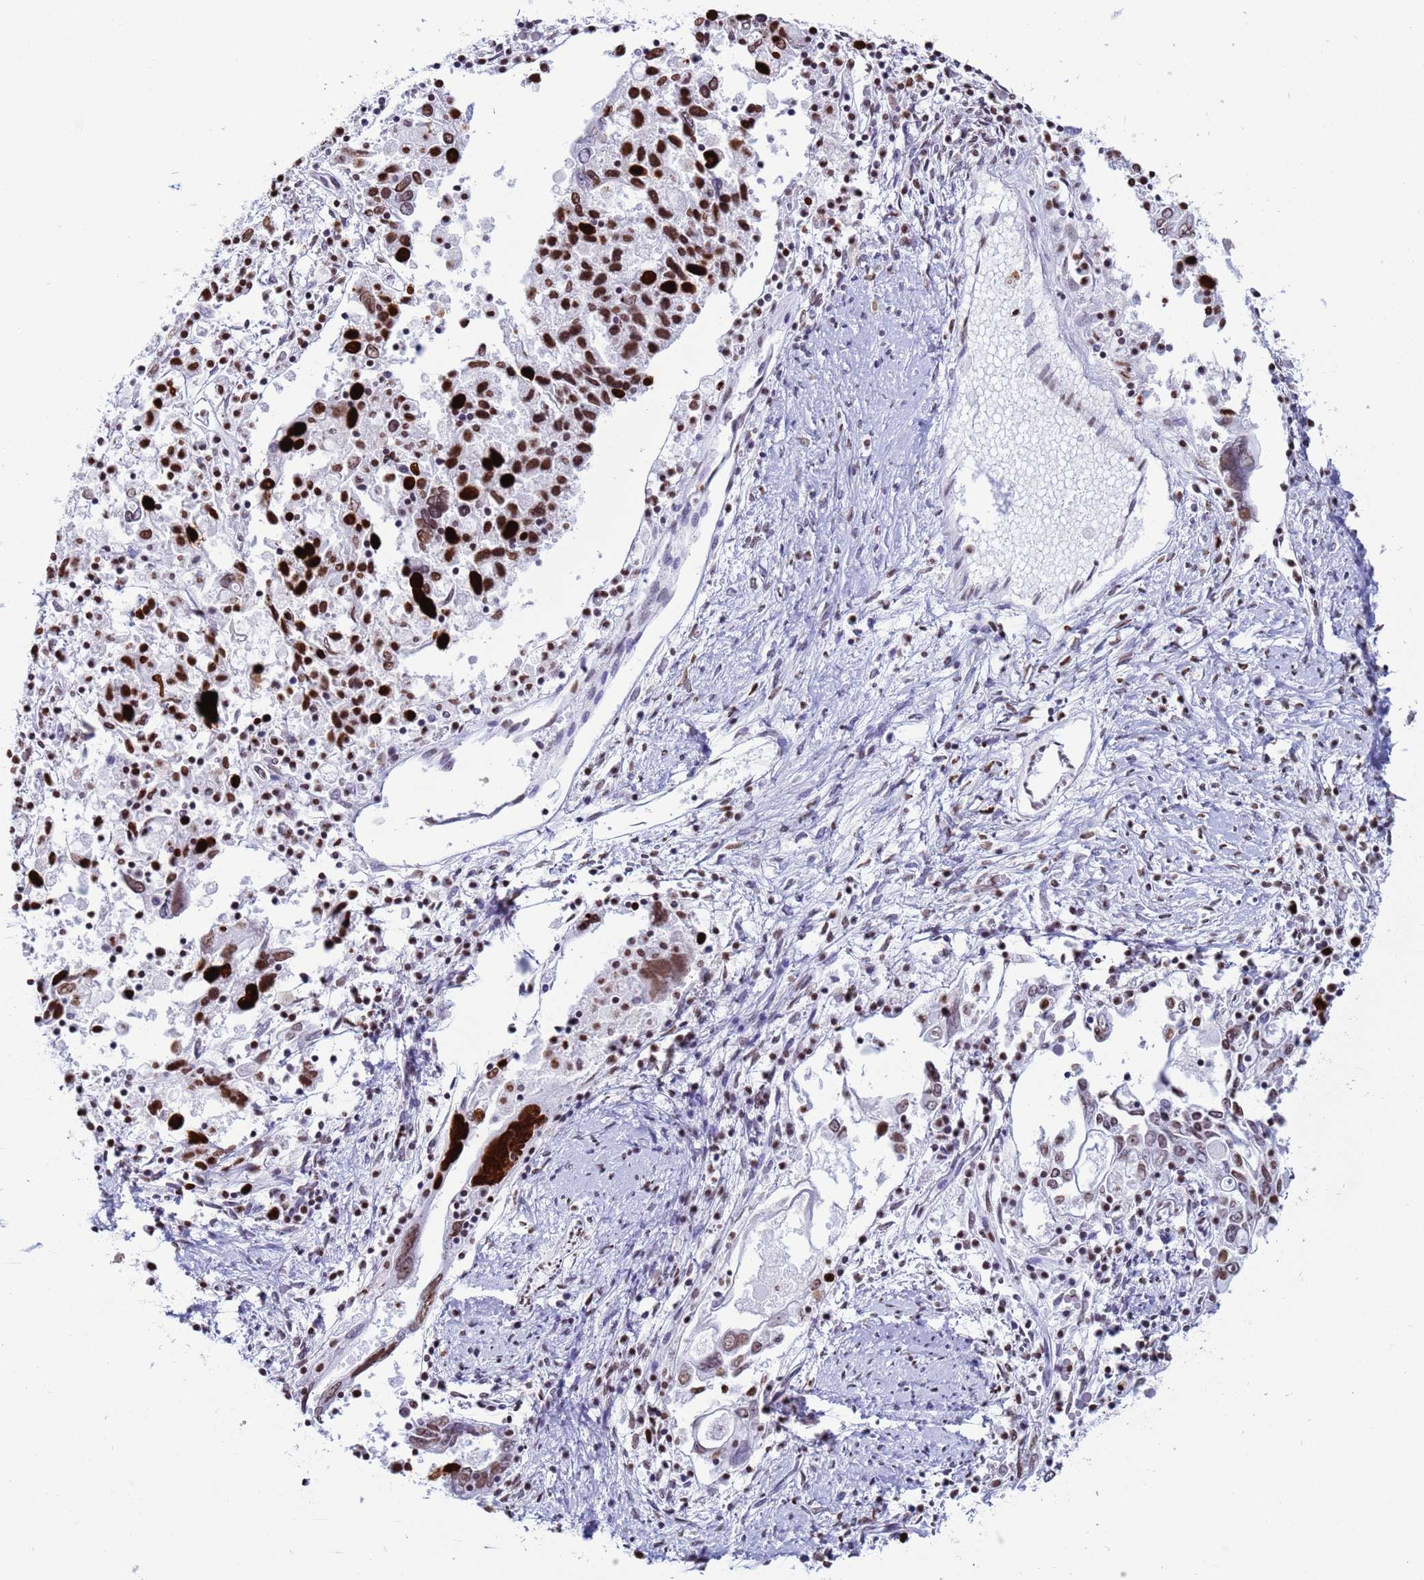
{"staining": {"intensity": "strong", "quantity": "25%-75%", "location": "nuclear"}, "tissue": "ovarian cancer", "cell_type": "Tumor cells", "image_type": "cancer", "snomed": [{"axis": "morphology", "description": "Carcinoma, endometroid"}, {"axis": "topography", "description": "Ovary"}], "caption": "A high amount of strong nuclear staining is appreciated in about 25%-75% of tumor cells in ovarian cancer (endometroid carcinoma) tissue.", "gene": "H4C8", "patient": {"sex": "female", "age": 62}}